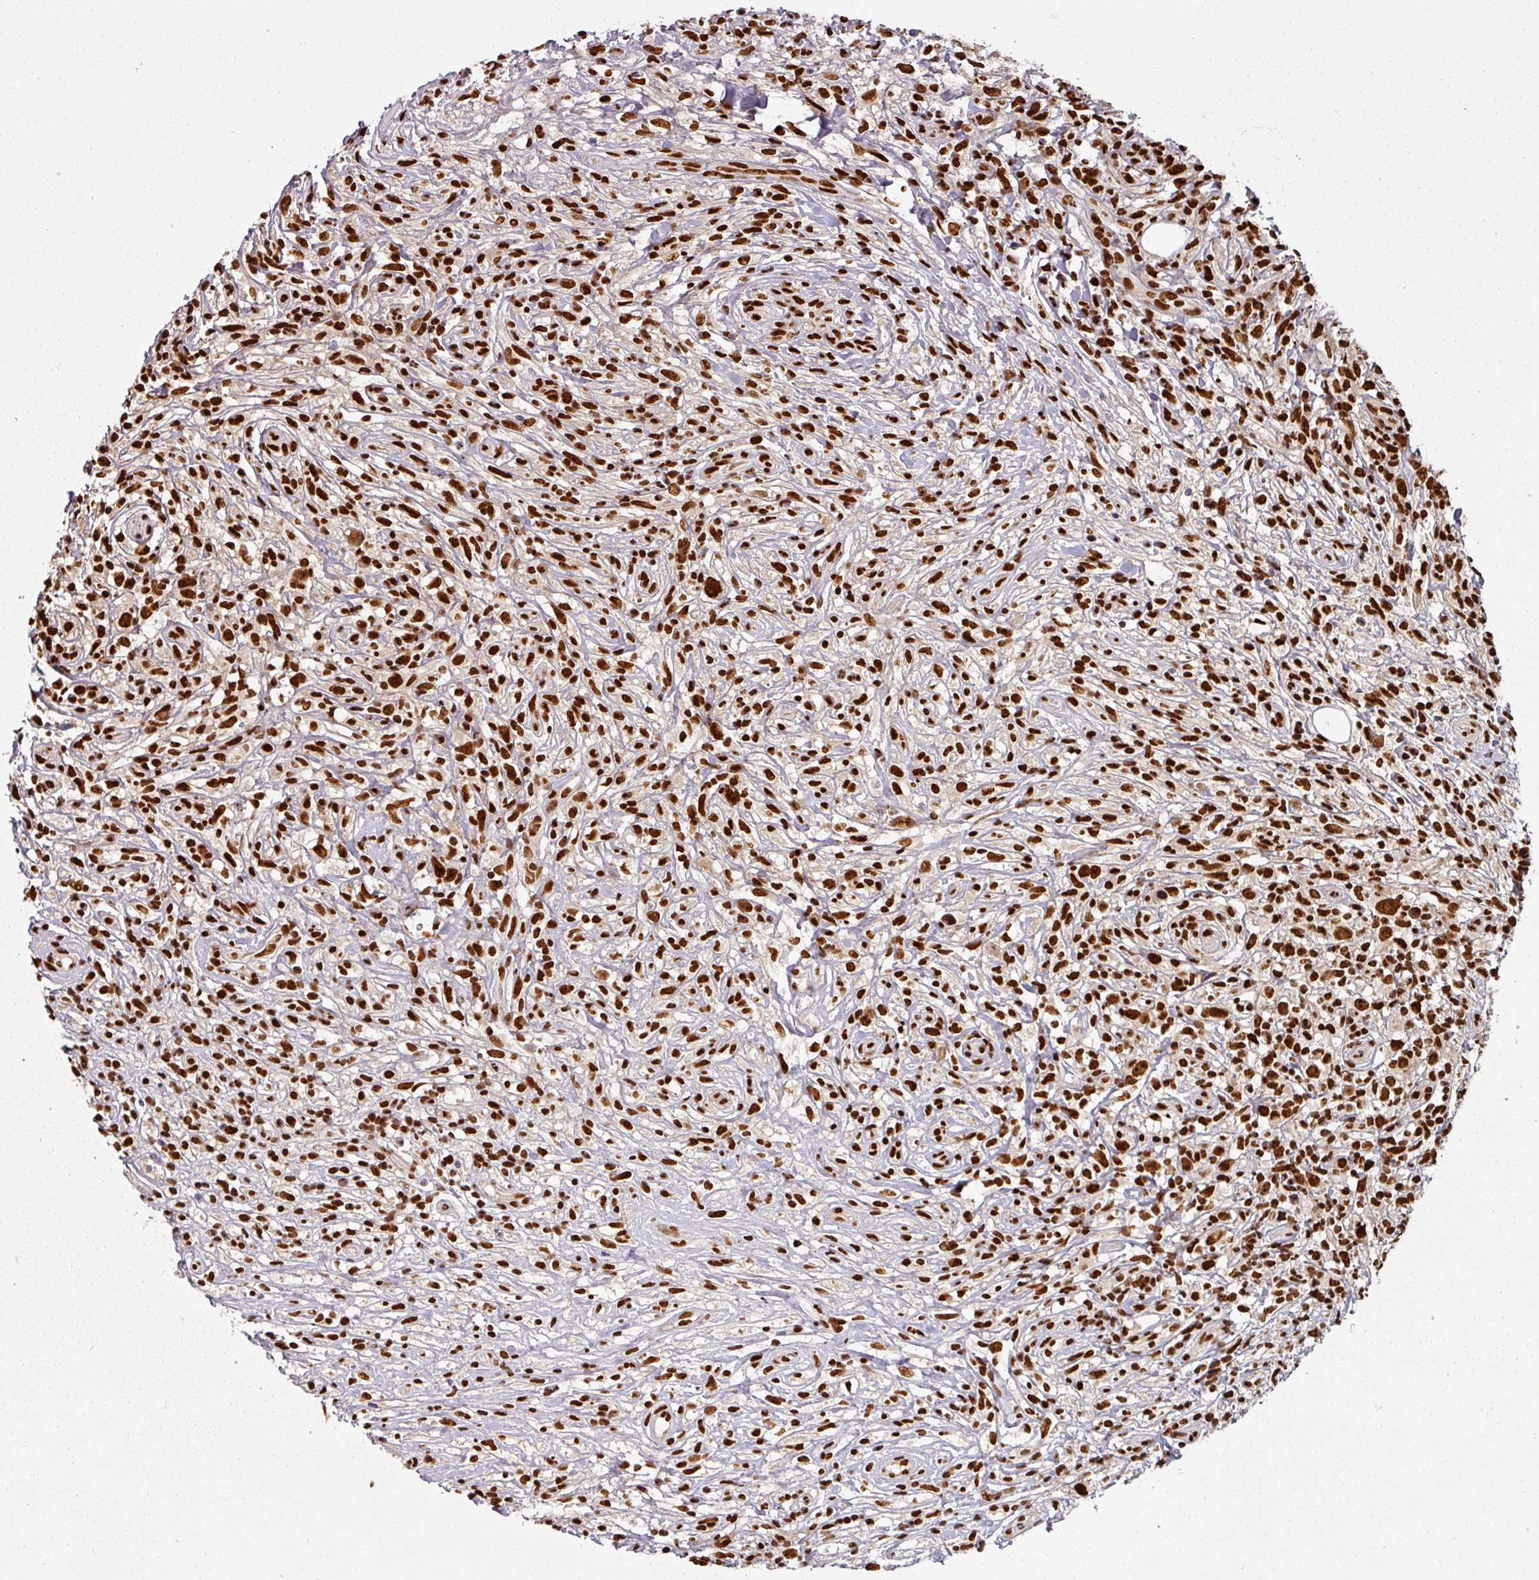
{"staining": {"intensity": "strong", "quantity": ">75%", "location": "nuclear"}, "tissue": "lymphoma", "cell_type": "Tumor cells", "image_type": "cancer", "snomed": [{"axis": "morphology", "description": "Hodgkin's disease, NOS"}, {"axis": "topography", "description": "No Tissue"}], "caption": "An image showing strong nuclear expression in about >75% of tumor cells in Hodgkin's disease, as visualized by brown immunohistochemical staining.", "gene": "SIK3", "patient": {"sex": "female", "age": 21}}